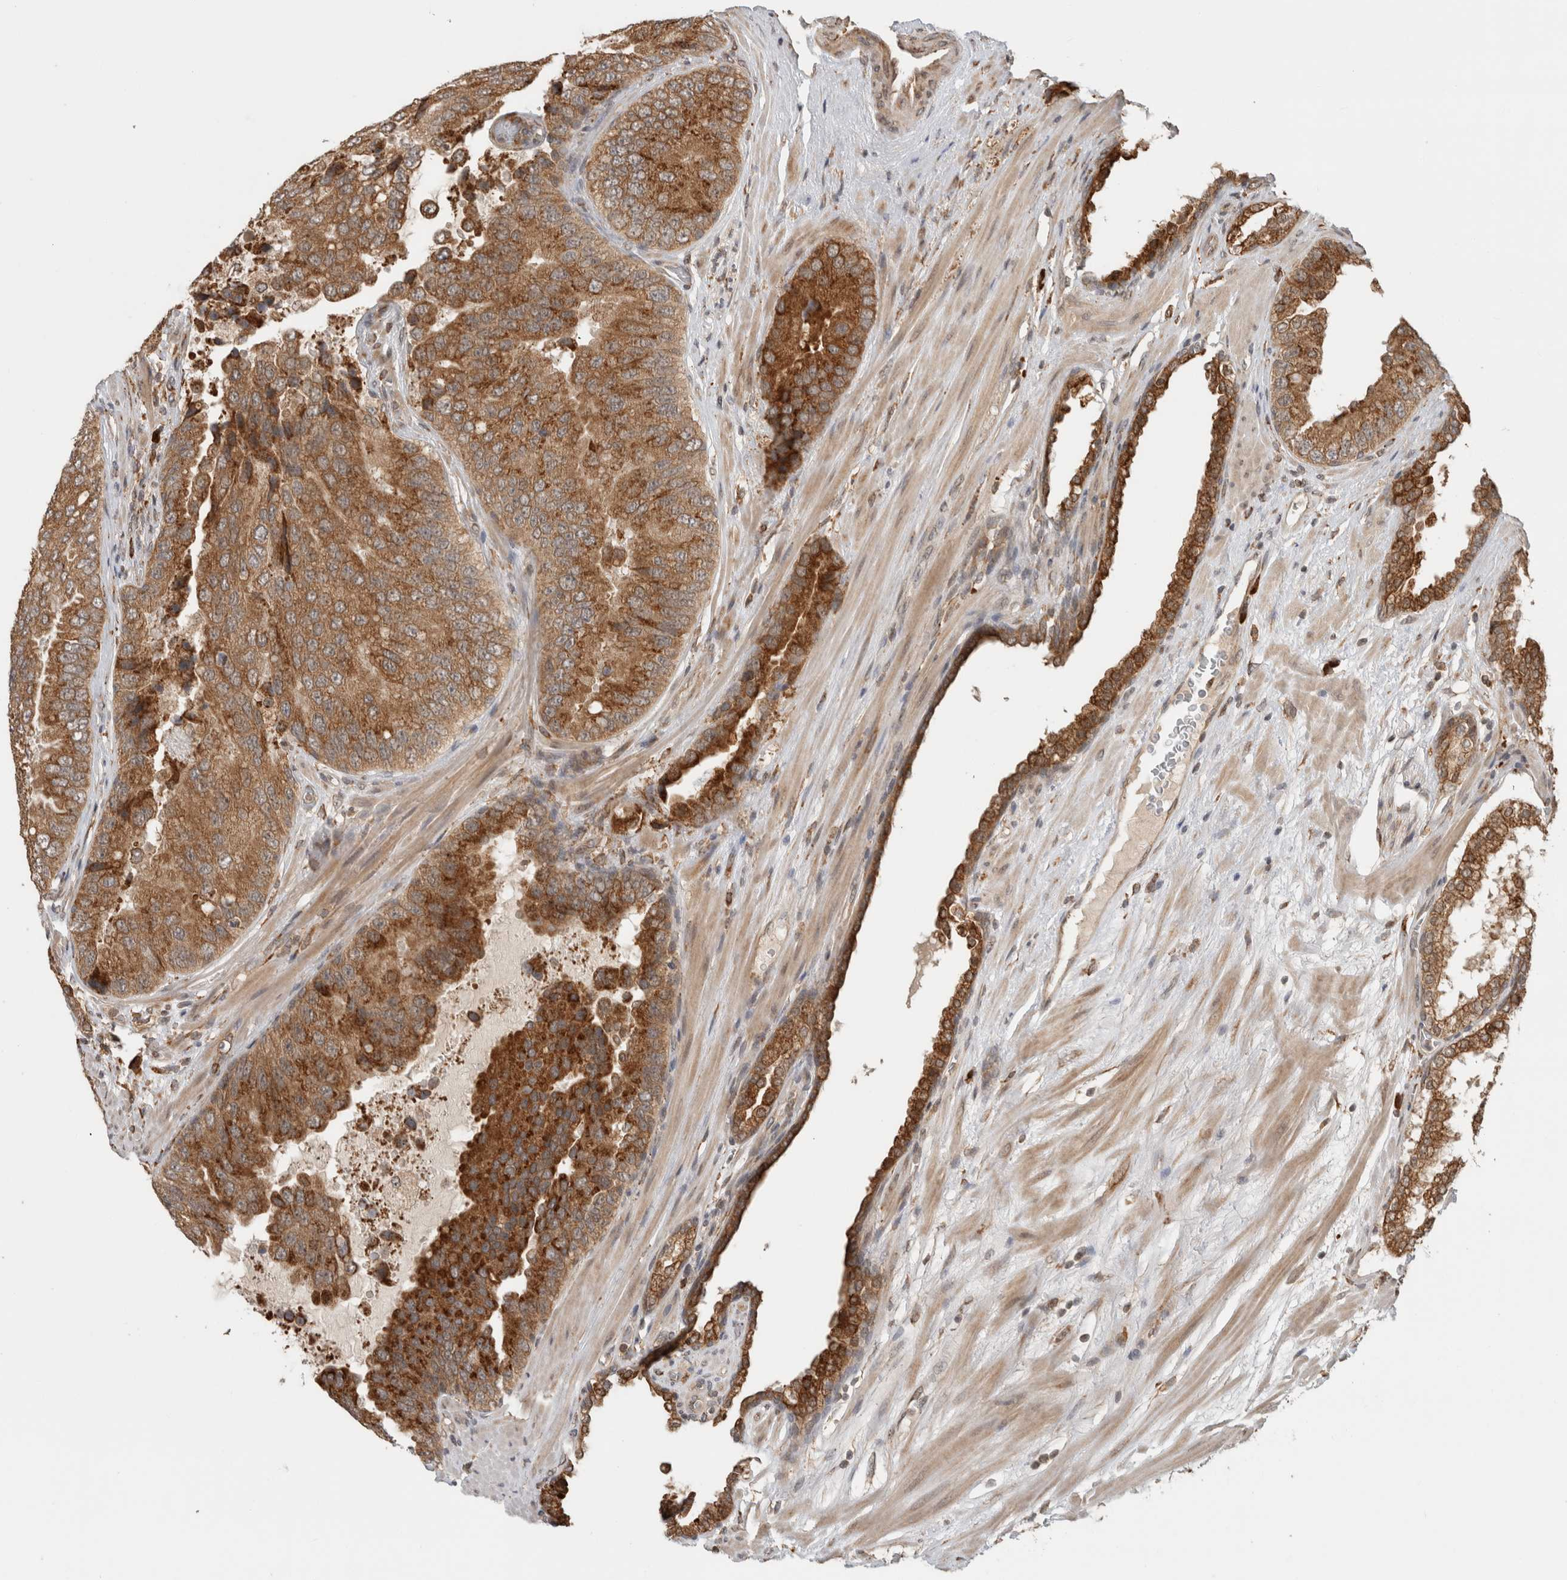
{"staining": {"intensity": "moderate", "quantity": ">75%", "location": "cytoplasmic/membranous"}, "tissue": "prostate cancer", "cell_type": "Tumor cells", "image_type": "cancer", "snomed": [{"axis": "morphology", "description": "Adenocarcinoma, High grade"}, {"axis": "topography", "description": "Prostate"}], "caption": "A brown stain labels moderate cytoplasmic/membranous expression of a protein in adenocarcinoma (high-grade) (prostate) tumor cells.", "gene": "MS4A7", "patient": {"sex": "male", "age": 70}}